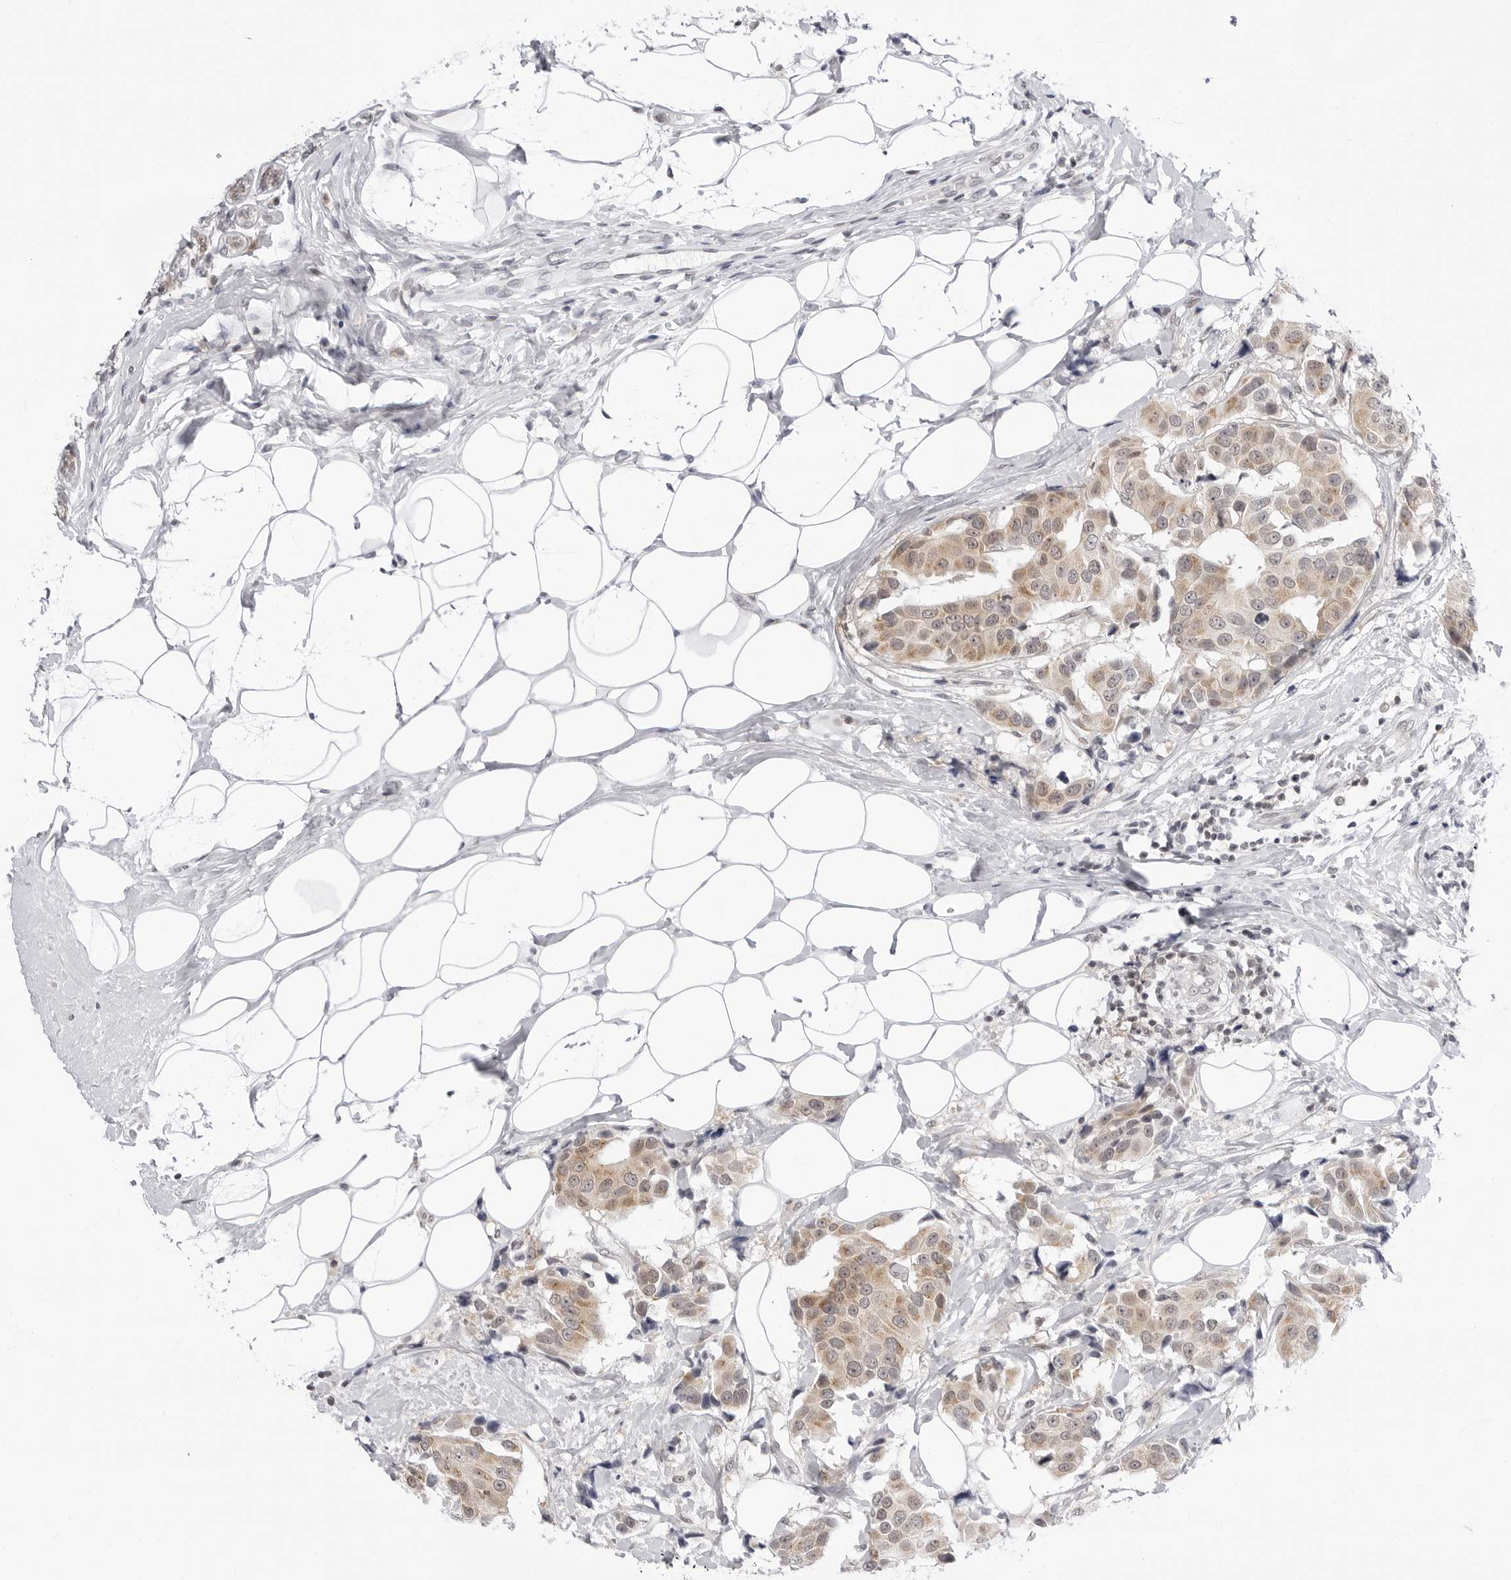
{"staining": {"intensity": "moderate", "quantity": ">75%", "location": "cytoplasmic/membranous"}, "tissue": "breast cancer", "cell_type": "Tumor cells", "image_type": "cancer", "snomed": [{"axis": "morphology", "description": "Normal tissue, NOS"}, {"axis": "morphology", "description": "Duct carcinoma"}, {"axis": "topography", "description": "Breast"}], "caption": "Immunohistochemistry photomicrograph of neoplastic tissue: breast cancer (intraductal carcinoma) stained using IHC displays medium levels of moderate protein expression localized specifically in the cytoplasmic/membranous of tumor cells, appearing as a cytoplasmic/membranous brown color.", "gene": "PPP2R5C", "patient": {"sex": "female", "age": 39}}